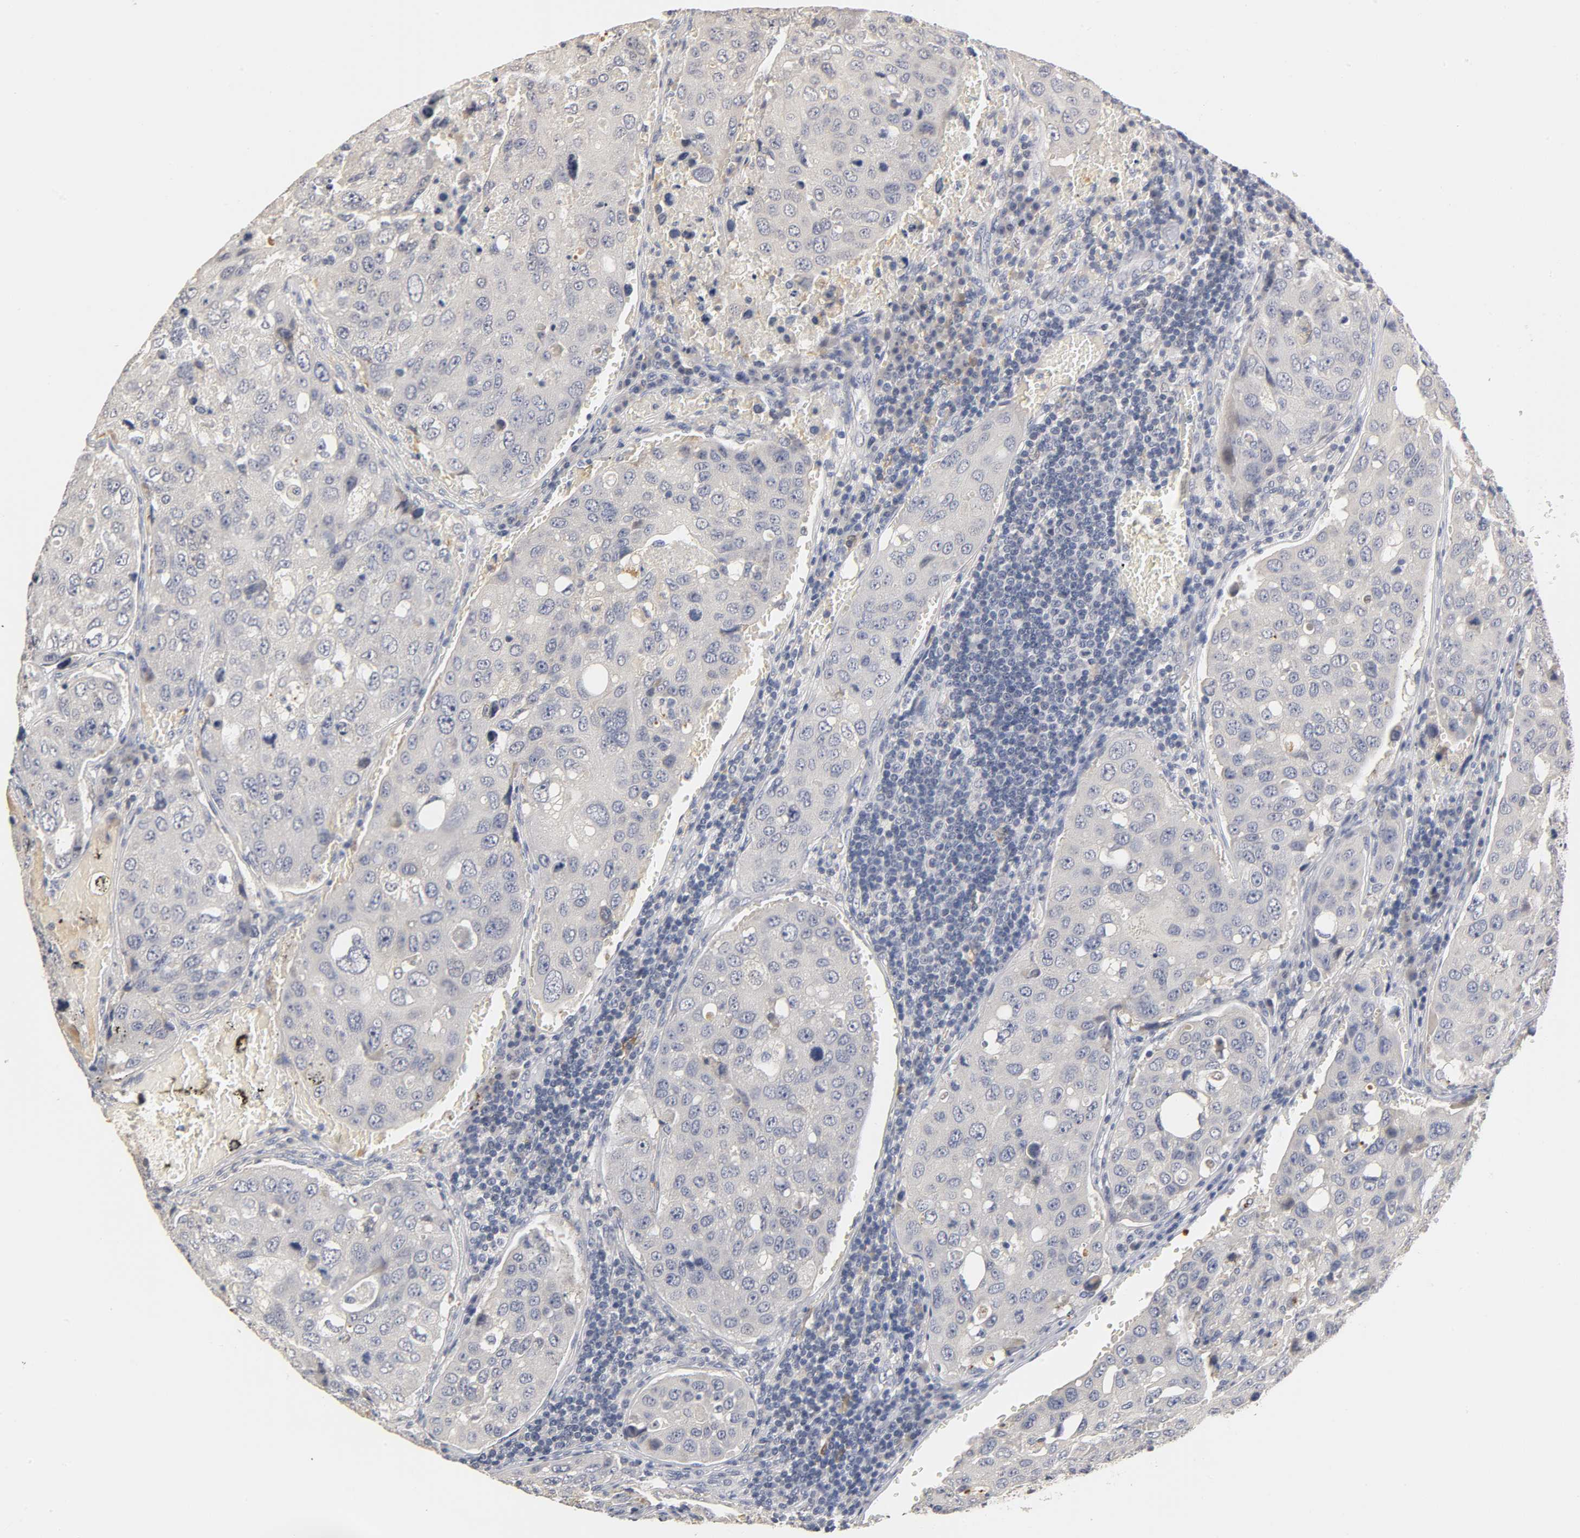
{"staining": {"intensity": "negative", "quantity": "none", "location": "none"}, "tissue": "urothelial cancer", "cell_type": "Tumor cells", "image_type": "cancer", "snomed": [{"axis": "morphology", "description": "Urothelial carcinoma, High grade"}, {"axis": "topography", "description": "Lymph node"}, {"axis": "topography", "description": "Urinary bladder"}], "caption": "Tumor cells are negative for brown protein staining in urothelial cancer. Brightfield microscopy of IHC stained with DAB (brown) and hematoxylin (blue), captured at high magnification.", "gene": "OVOL1", "patient": {"sex": "male", "age": 51}}